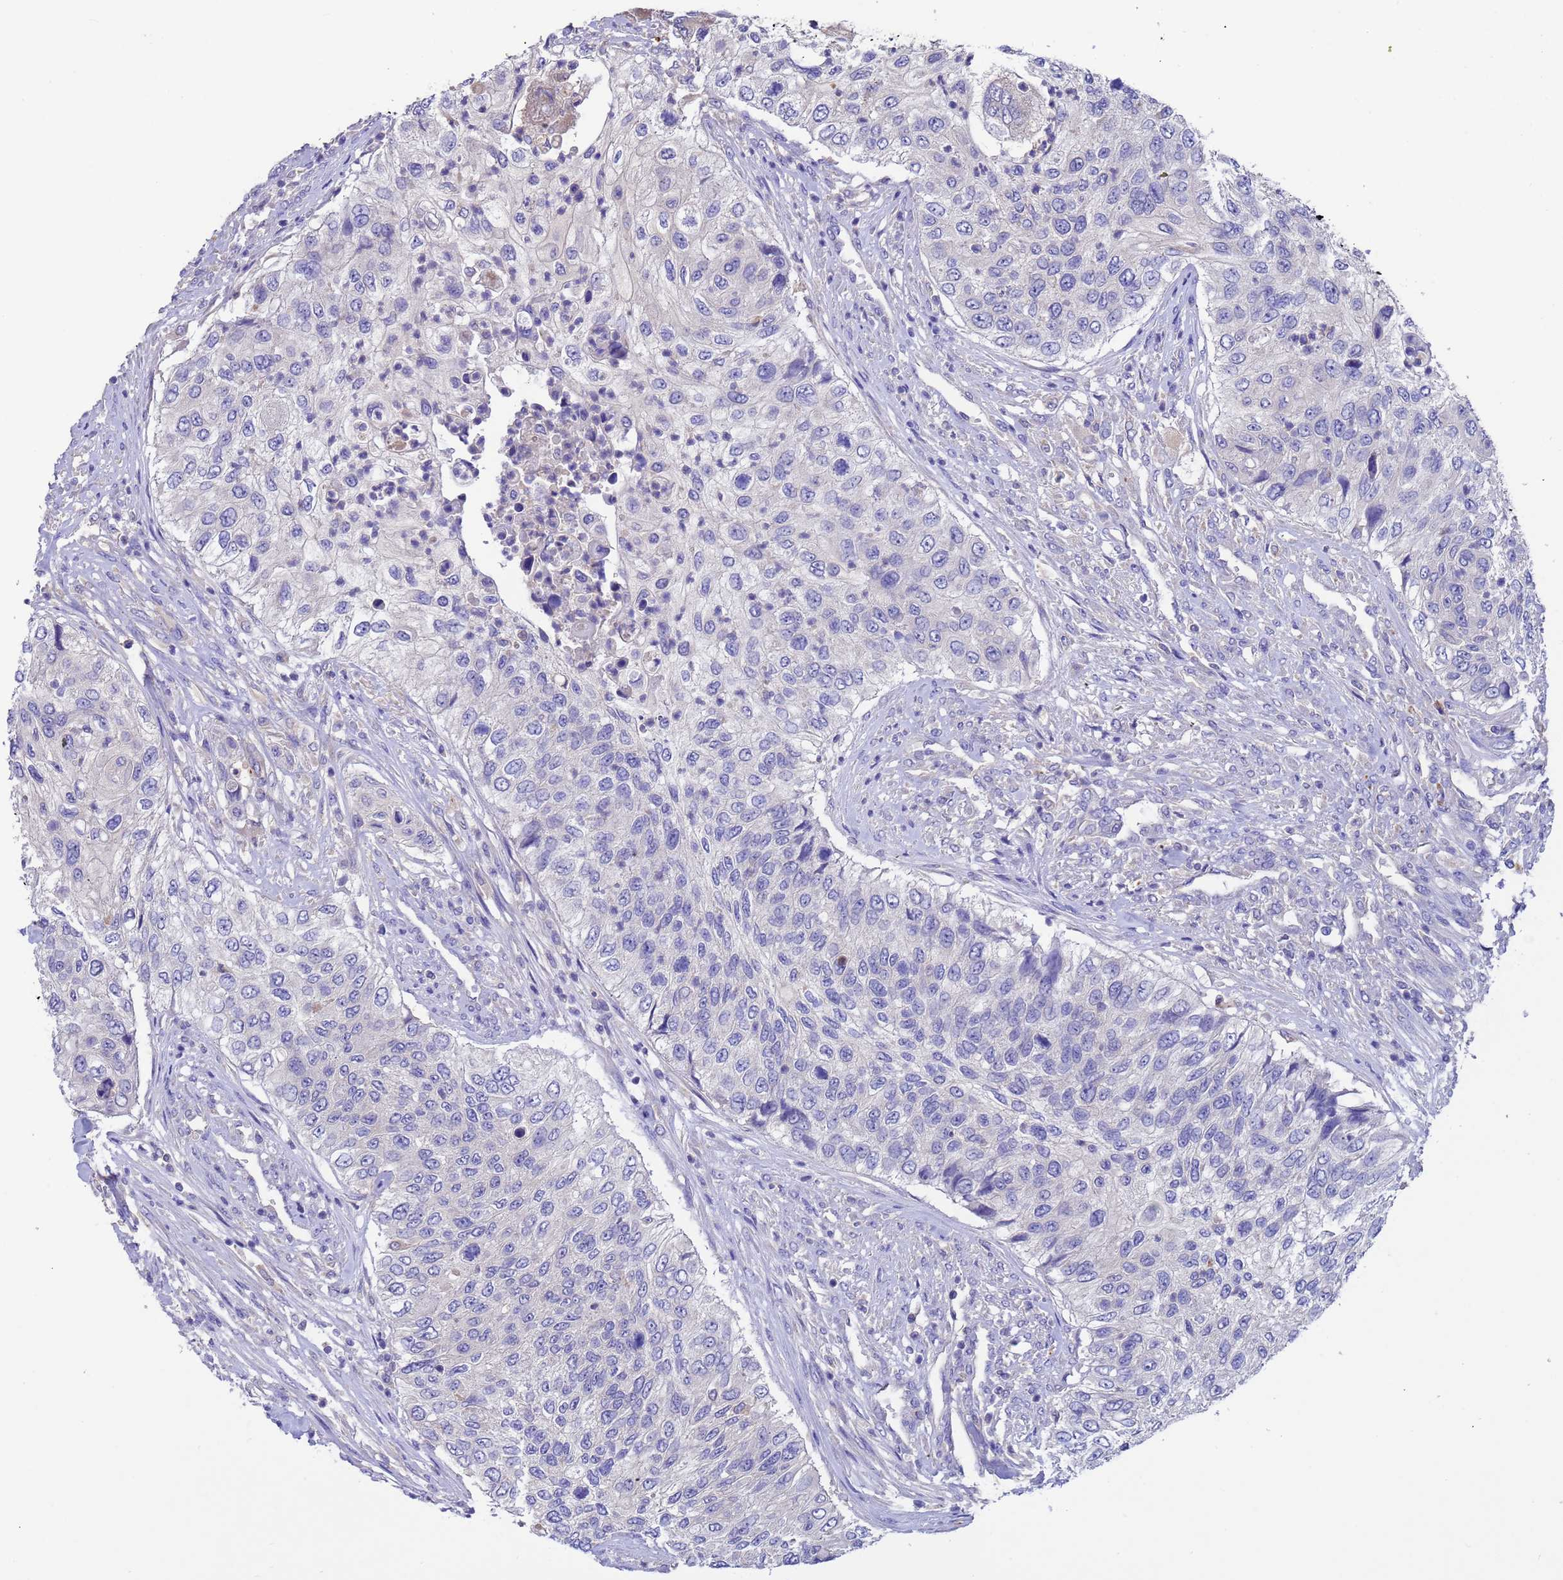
{"staining": {"intensity": "negative", "quantity": "none", "location": "none"}, "tissue": "urothelial cancer", "cell_type": "Tumor cells", "image_type": "cancer", "snomed": [{"axis": "morphology", "description": "Urothelial carcinoma, High grade"}, {"axis": "topography", "description": "Urinary bladder"}], "caption": "Immunohistochemistry (IHC) image of urothelial carcinoma (high-grade) stained for a protein (brown), which displays no staining in tumor cells.", "gene": "SRL", "patient": {"sex": "female", "age": 60}}